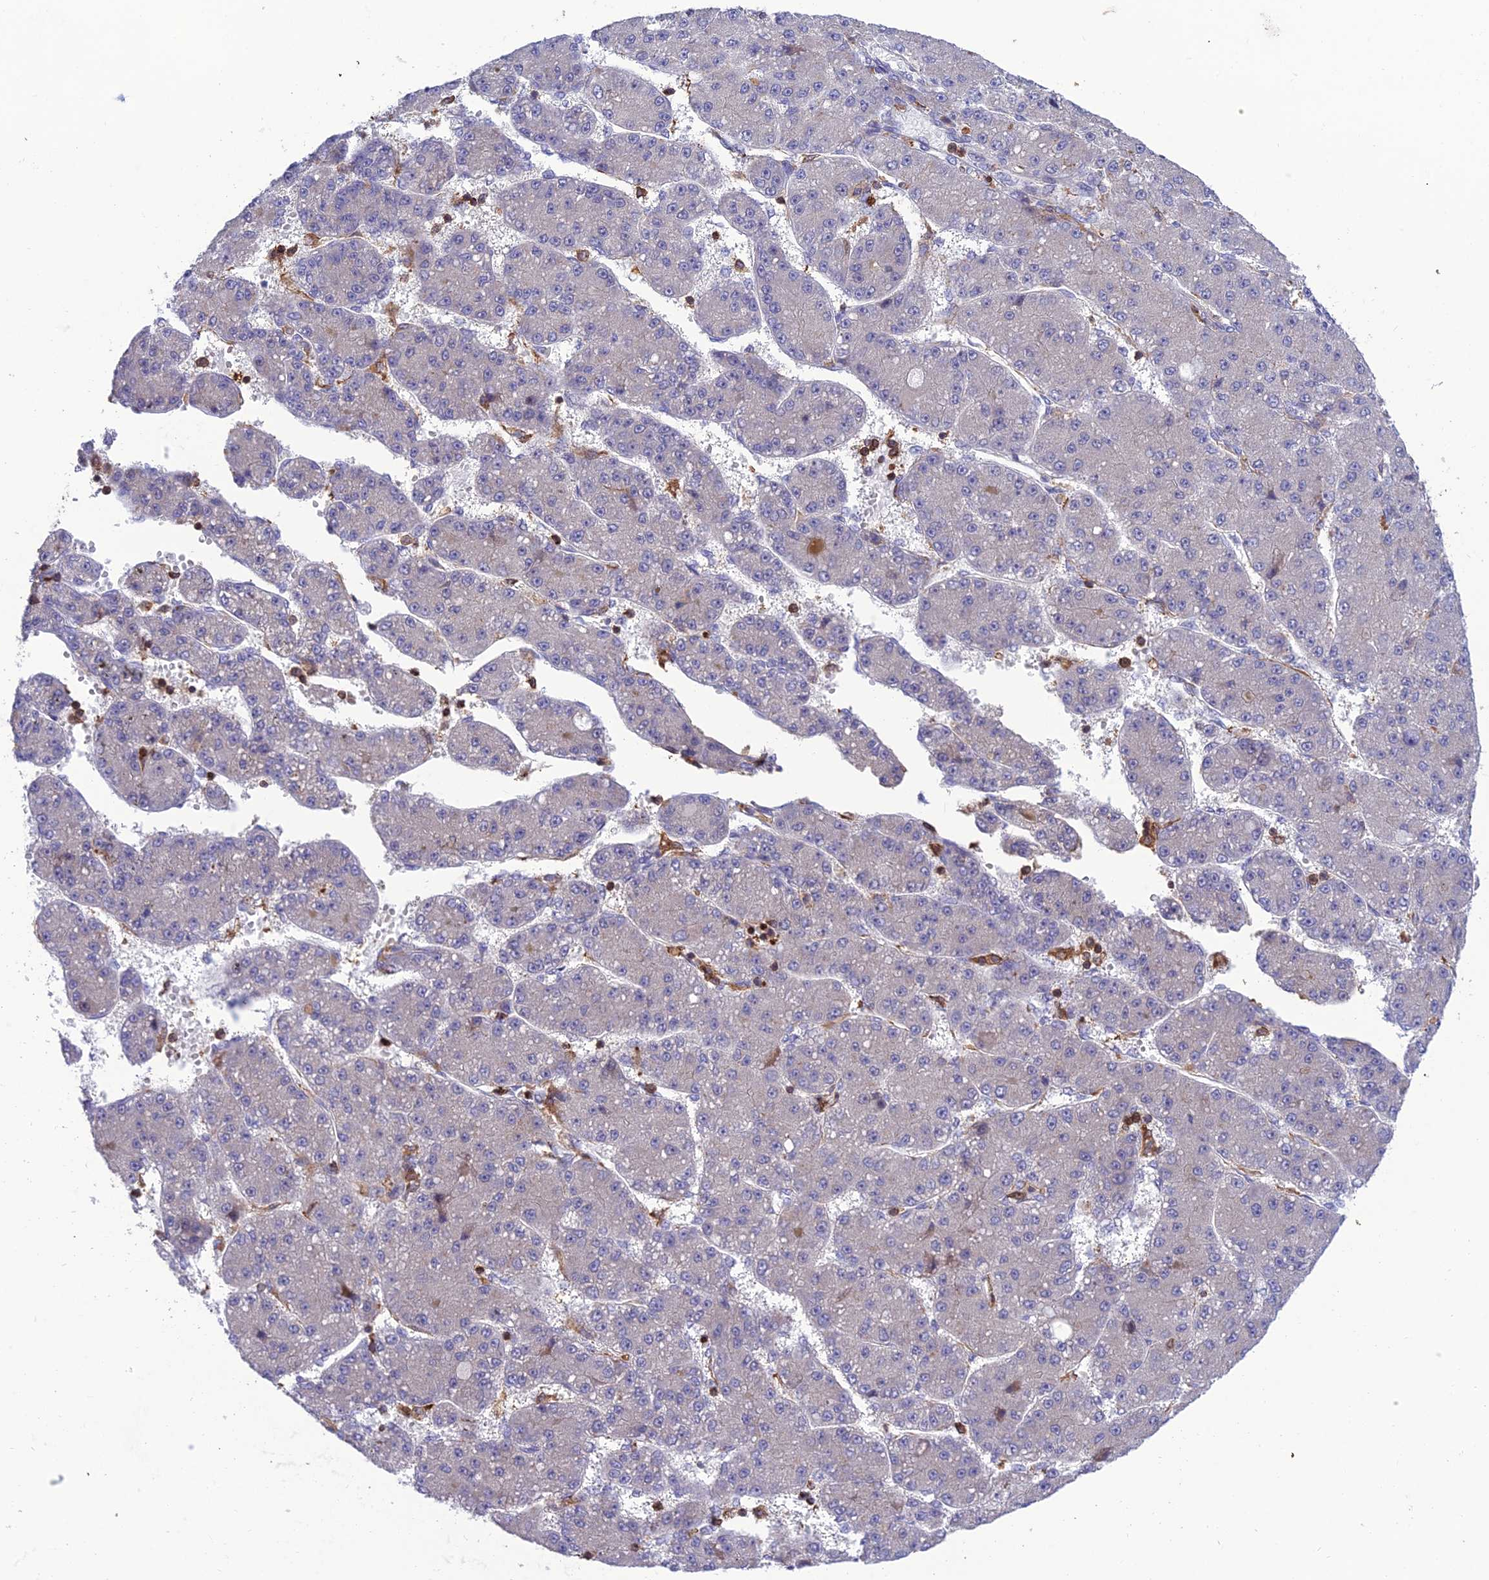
{"staining": {"intensity": "negative", "quantity": "none", "location": "none"}, "tissue": "liver cancer", "cell_type": "Tumor cells", "image_type": "cancer", "snomed": [{"axis": "morphology", "description": "Carcinoma, Hepatocellular, NOS"}, {"axis": "topography", "description": "Liver"}], "caption": "IHC image of neoplastic tissue: human liver hepatocellular carcinoma stained with DAB (3,3'-diaminobenzidine) reveals no significant protein positivity in tumor cells.", "gene": "FAM76A", "patient": {"sex": "male", "age": 67}}